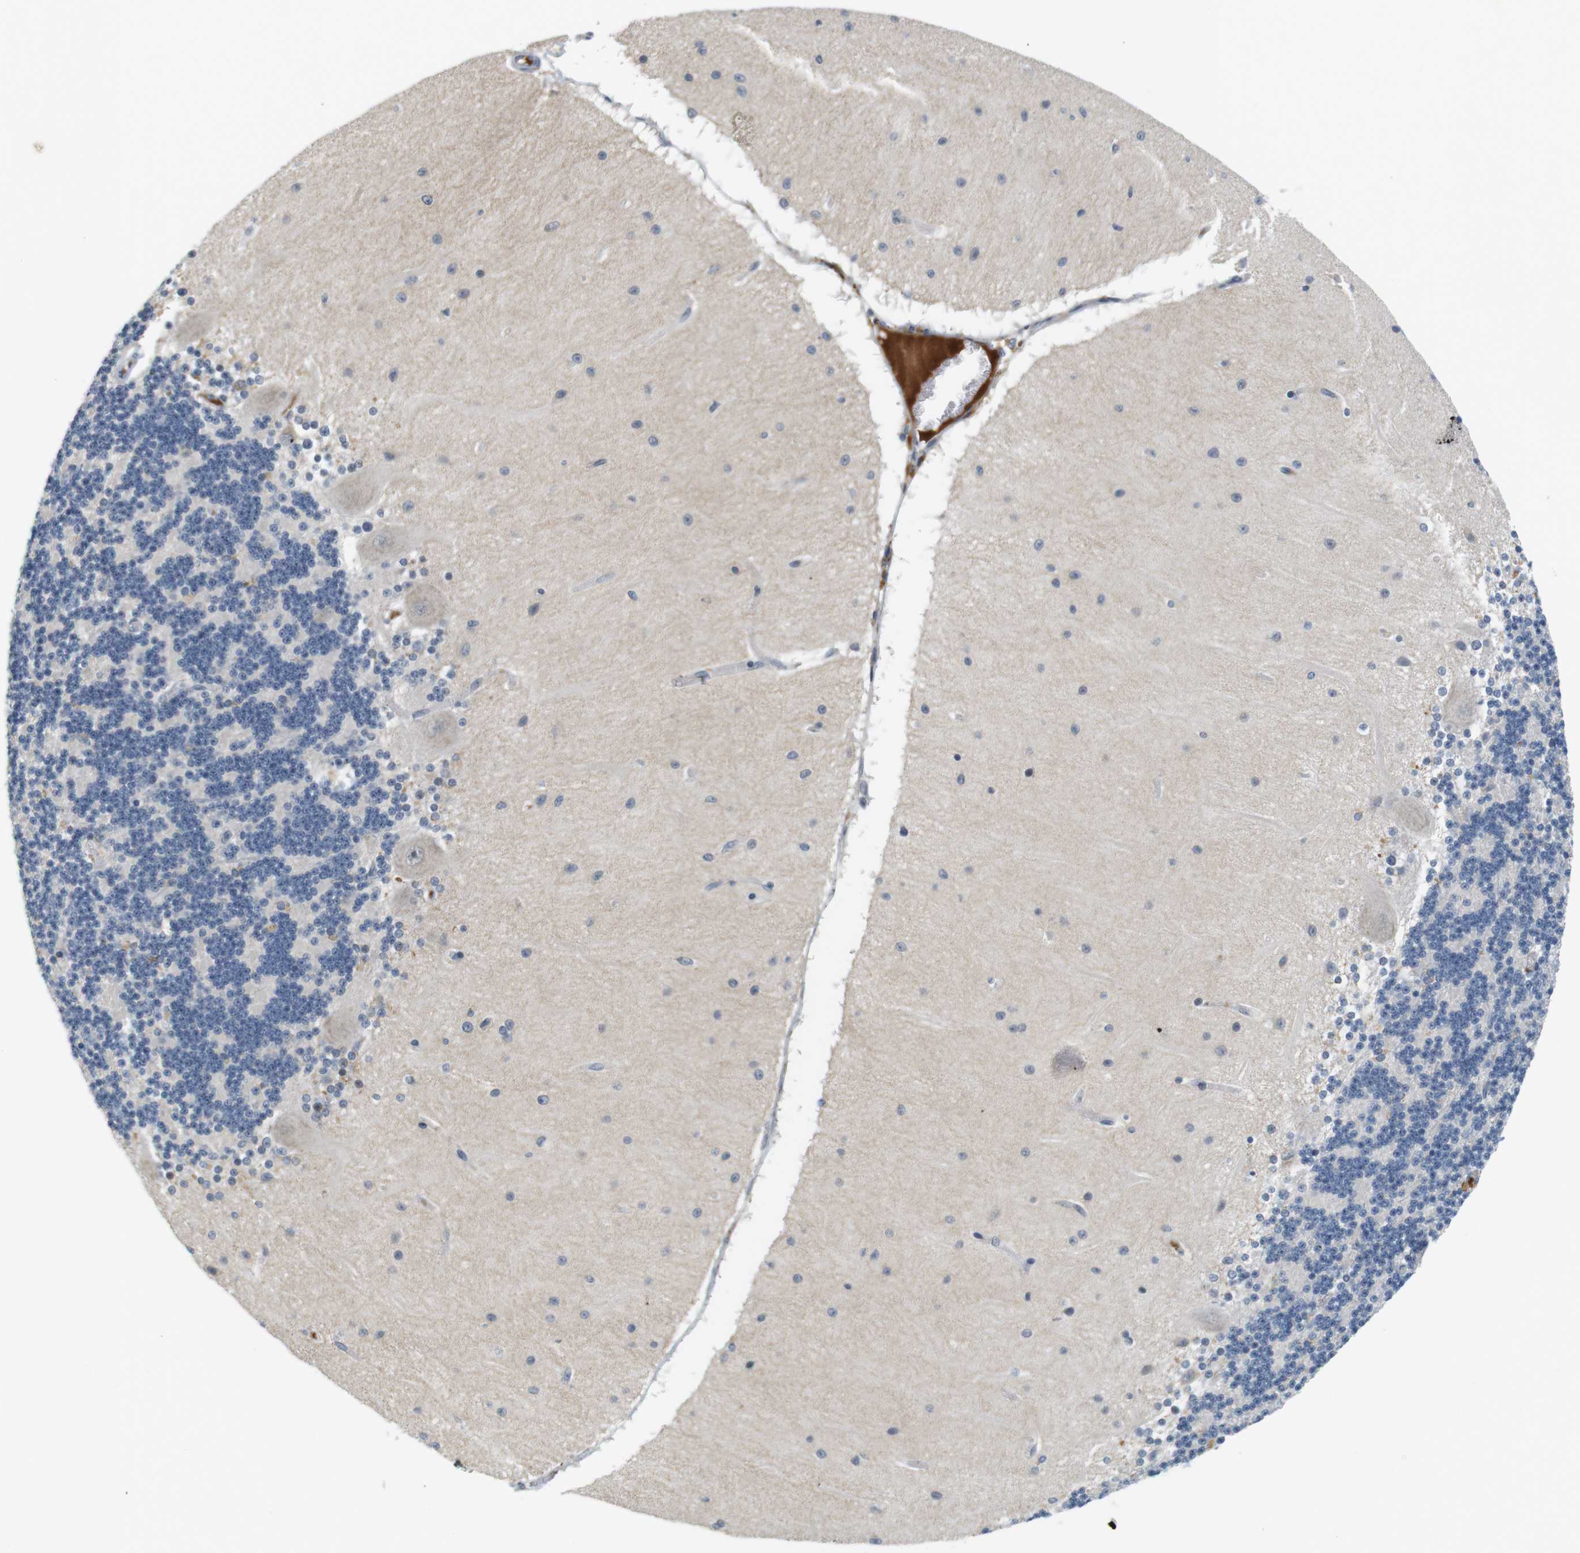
{"staining": {"intensity": "negative", "quantity": "none", "location": "none"}, "tissue": "cerebellum", "cell_type": "Cells in granular layer", "image_type": "normal", "snomed": [{"axis": "morphology", "description": "Normal tissue, NOS"}, {"axis": "topography", "description": "Cerebellum"}], "caption": "Cells in granular layer show no significant protein staining in benign cerebellum.", "gene": "WNT7A", "patient": {"sex": "female", "age": 54}}